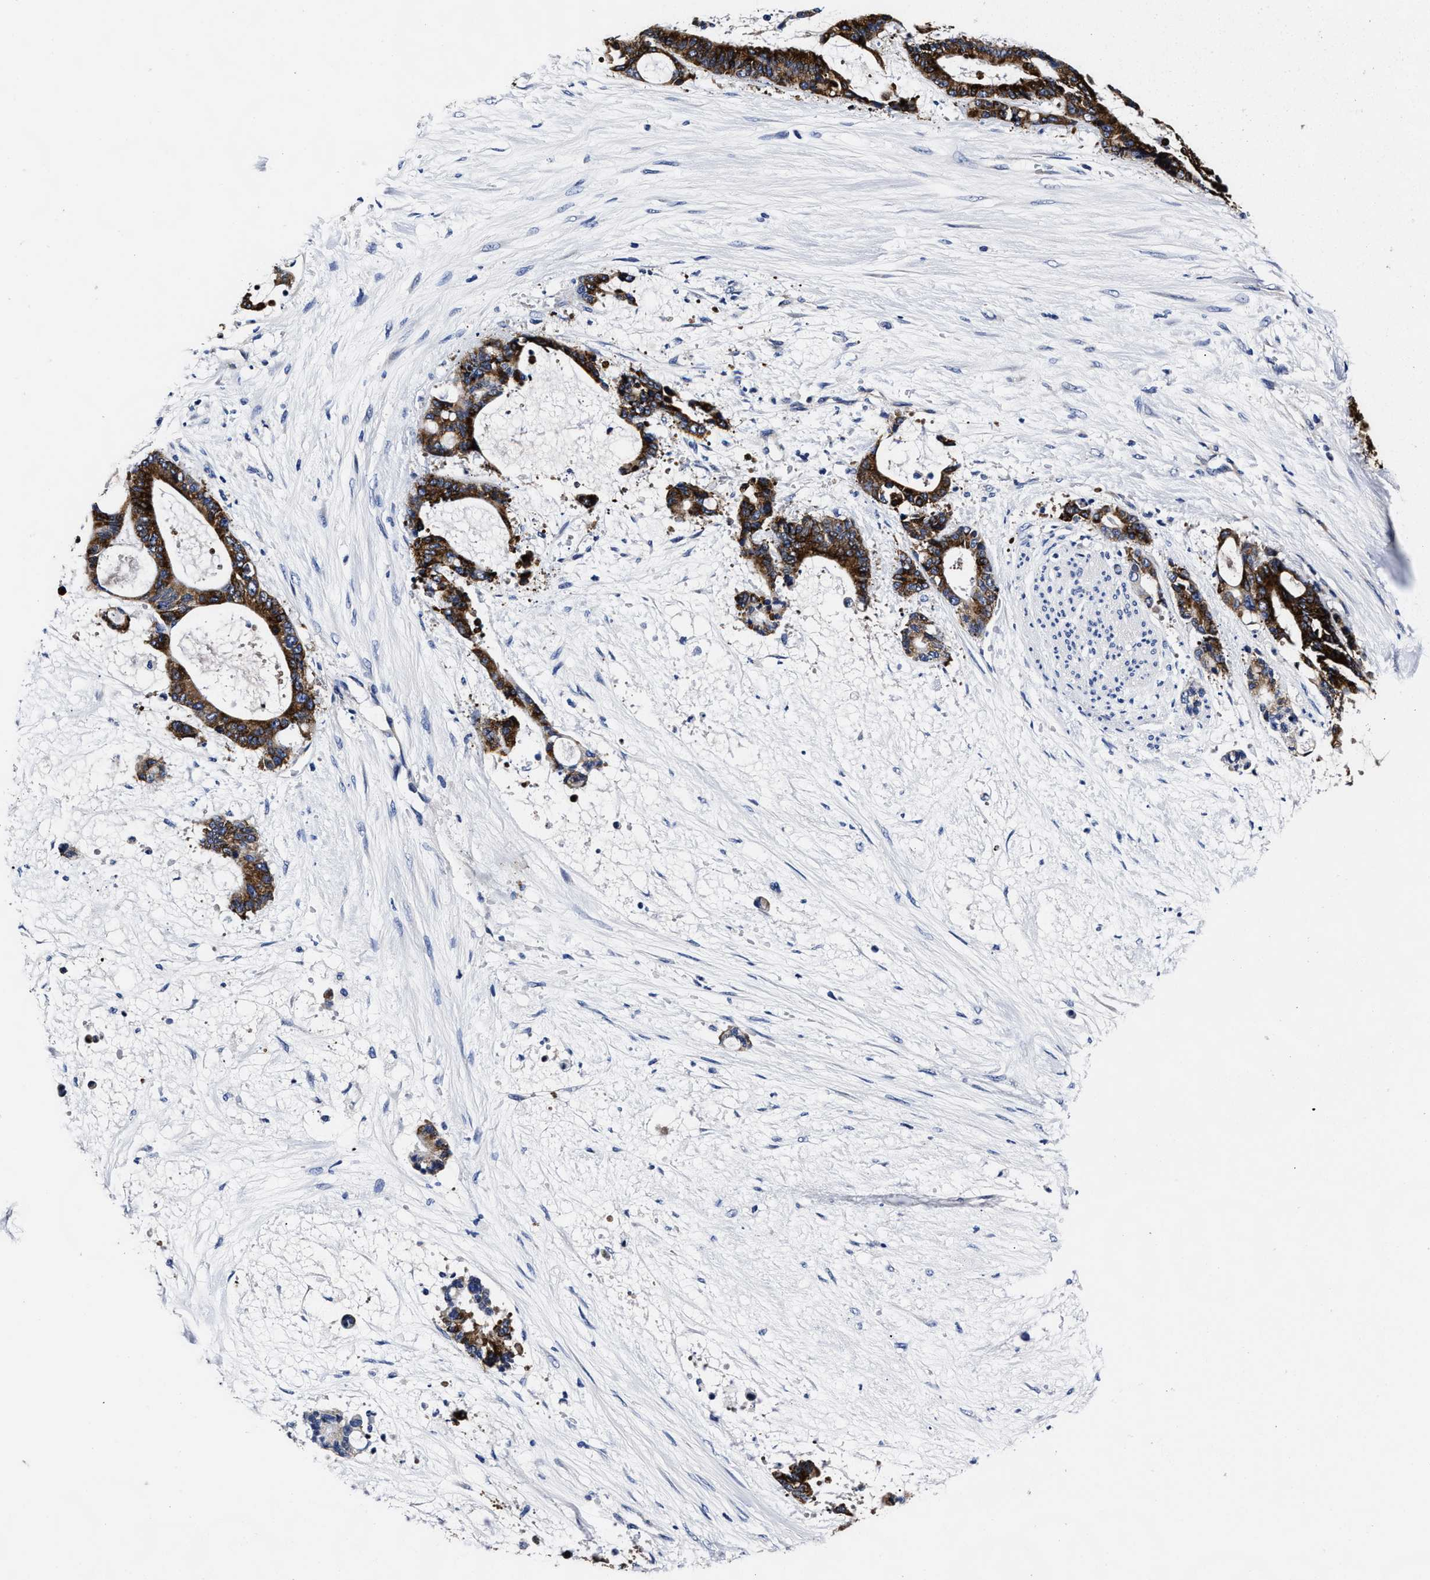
{"staining": {"intensity": "strong", "quantity": ">75%", "location": "cytoplasmic/membranous"}, "tissue": "liver cancer", "cell_type": "Tumor cells", "image_type": "cancer", "snomed": [{"axis": "morphology", "description": "Normal tissue, NOS"}, {"axis": "morphology", "description": "Cholangiocarcinoma"}, {"axis": "topography", "description": "Liver"}, {"axis": "topography", "description": "Peripheral nerve tissue"}], "caption": "DAB immunohistochemical staining of human cholangiocarcinoma (liver) reveals strong cytoplasmic/membranous protein positivity in about >75% of tumor cells.", "gene": "OLFML2A", "patient": {"sex": "female", "age": 73}}